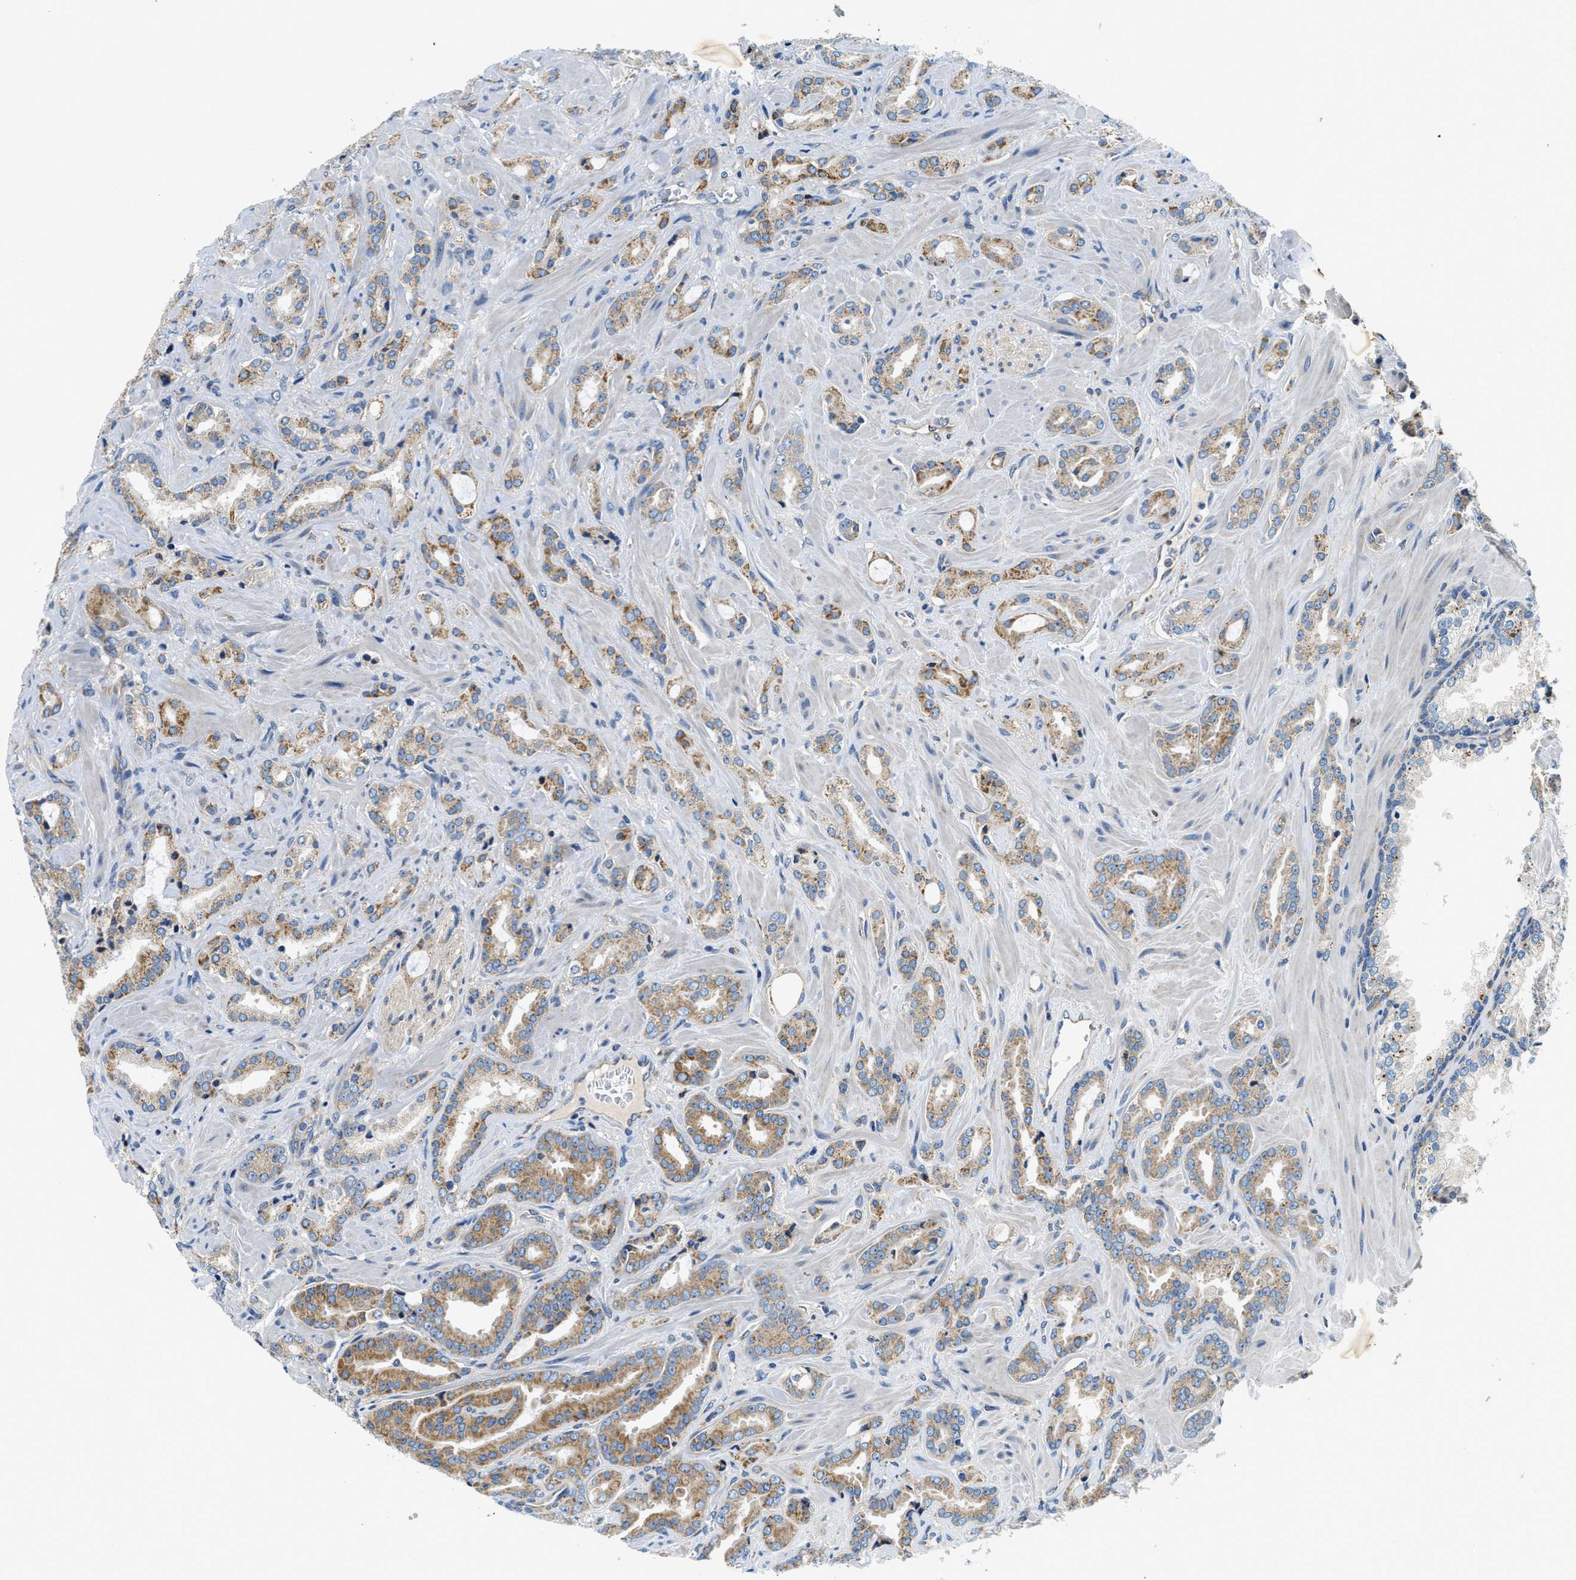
{"staining": {"intensity": "moderate", "quantity": "25%-75%", "location": "cytoplasmic/membranous"}, "tissue": "prostate cancer", "cell_type": "Tumor cells", "image_type": "cancer", "snomed": [{"axis": "morphology", "description": "Adenocarcinoma, High grade"}, {"axis": "topography", "description": "Prostate"}], "caption": "A high-resolution histopathology image shows IHC staining of prostate cancer, which demonstrates moderate cytoplasmic/membranous staining in about 25%-75% of tumor cells.", "gene": "SAMD4B", "patient": {"sex": "male", "age": 64}}